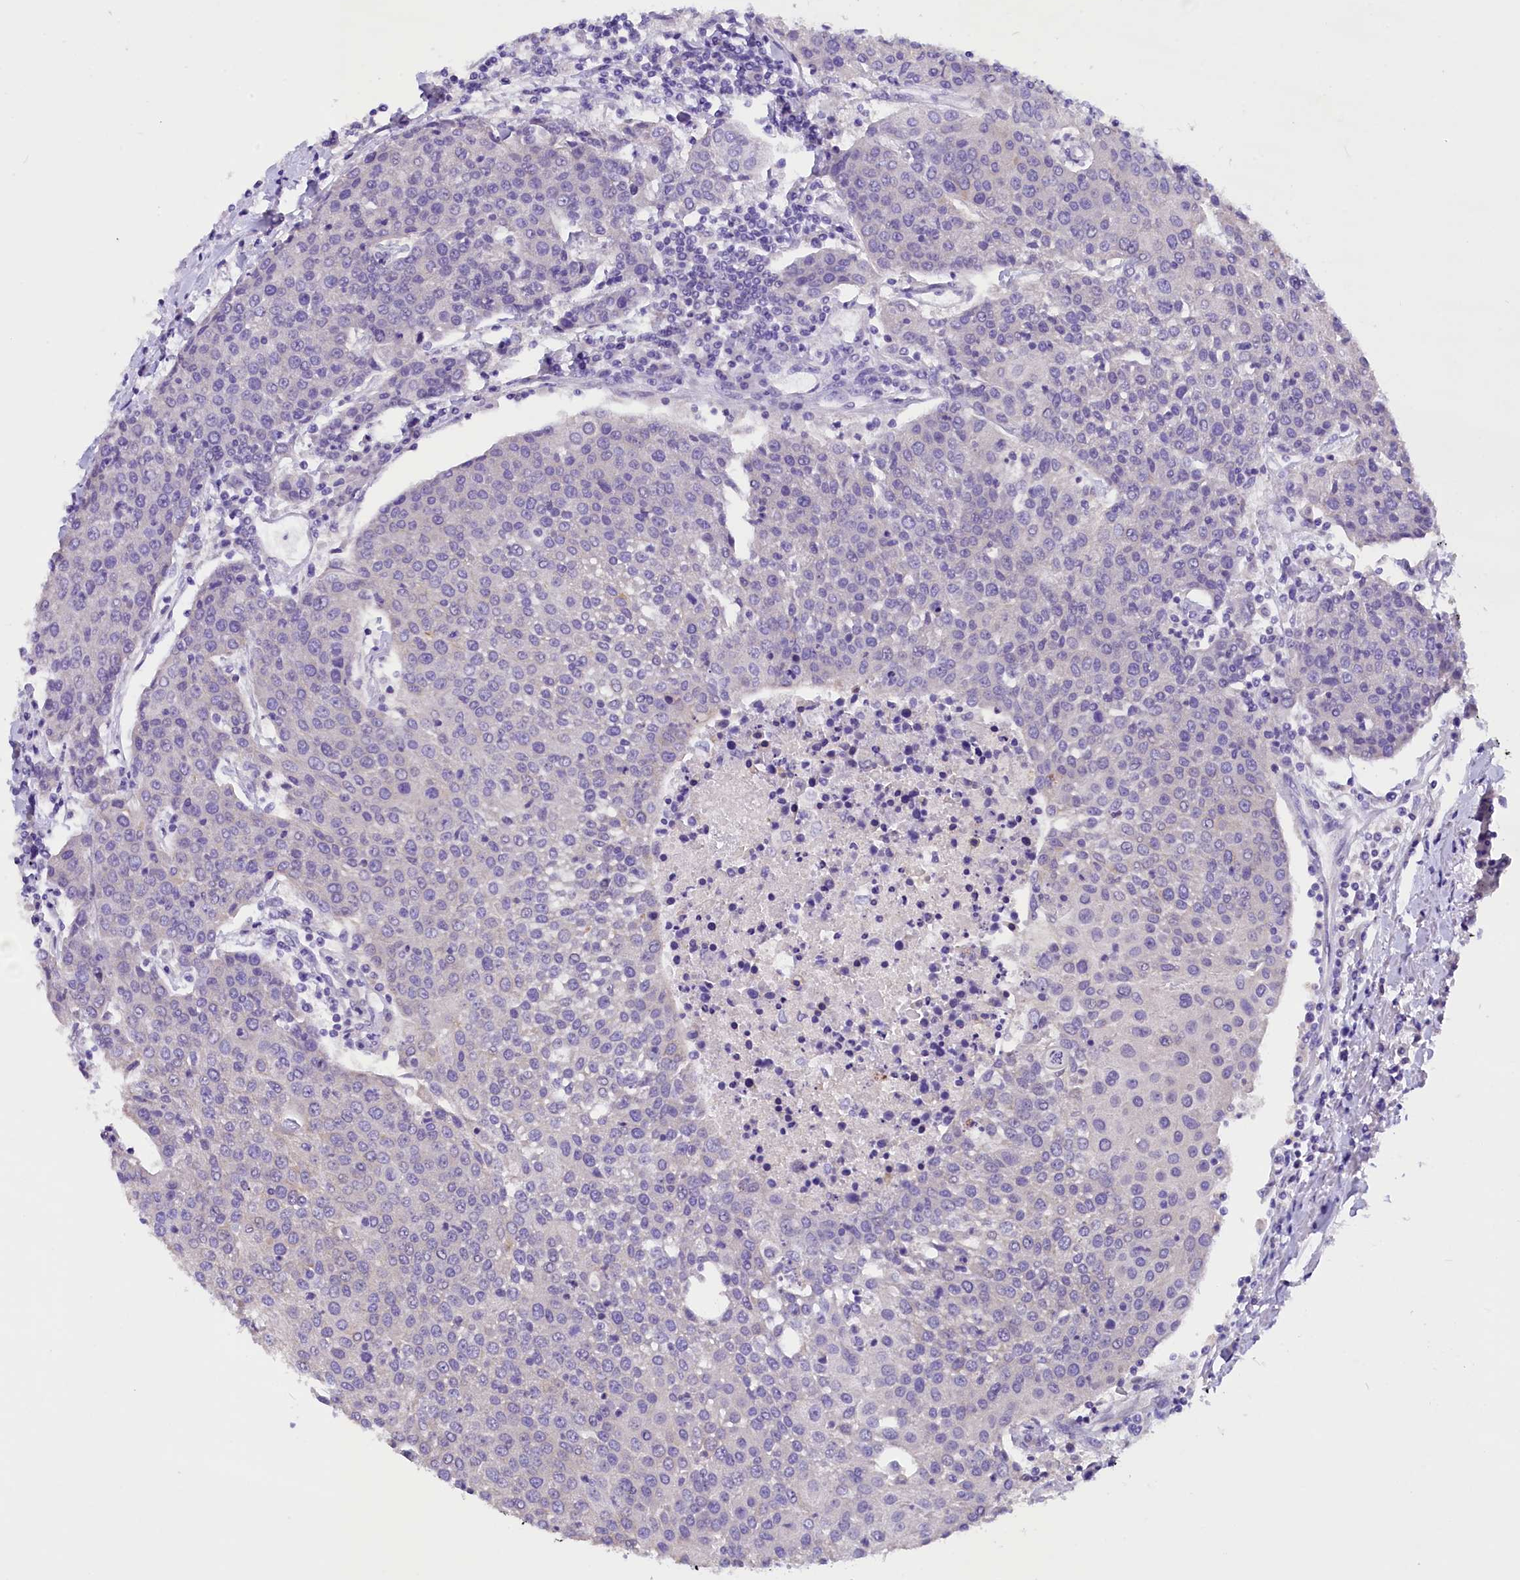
{"staining": {"intensity": "negative", "quantity": "none", "location": "none"}, "tissue": "urothelial cancer", "cell_type": "Tumor cells", "image_type": "cancer", "snomed": [{"axis": "morphology", "description": "Urothelial carcinoma, High grade"}, {"axis": "topography", "description": "Urinary bladder"}], "caption": "Immunohistochemistry (IHC) histopathology image of neoplastic tissue: human urothelial cancer stained with DAB displays no significant protein positivity in tumor cells. (DAB IHC with hematoxylin counter stain).", "gene": "AP3B2", "patient": {"sex": "female", "age": 85}}